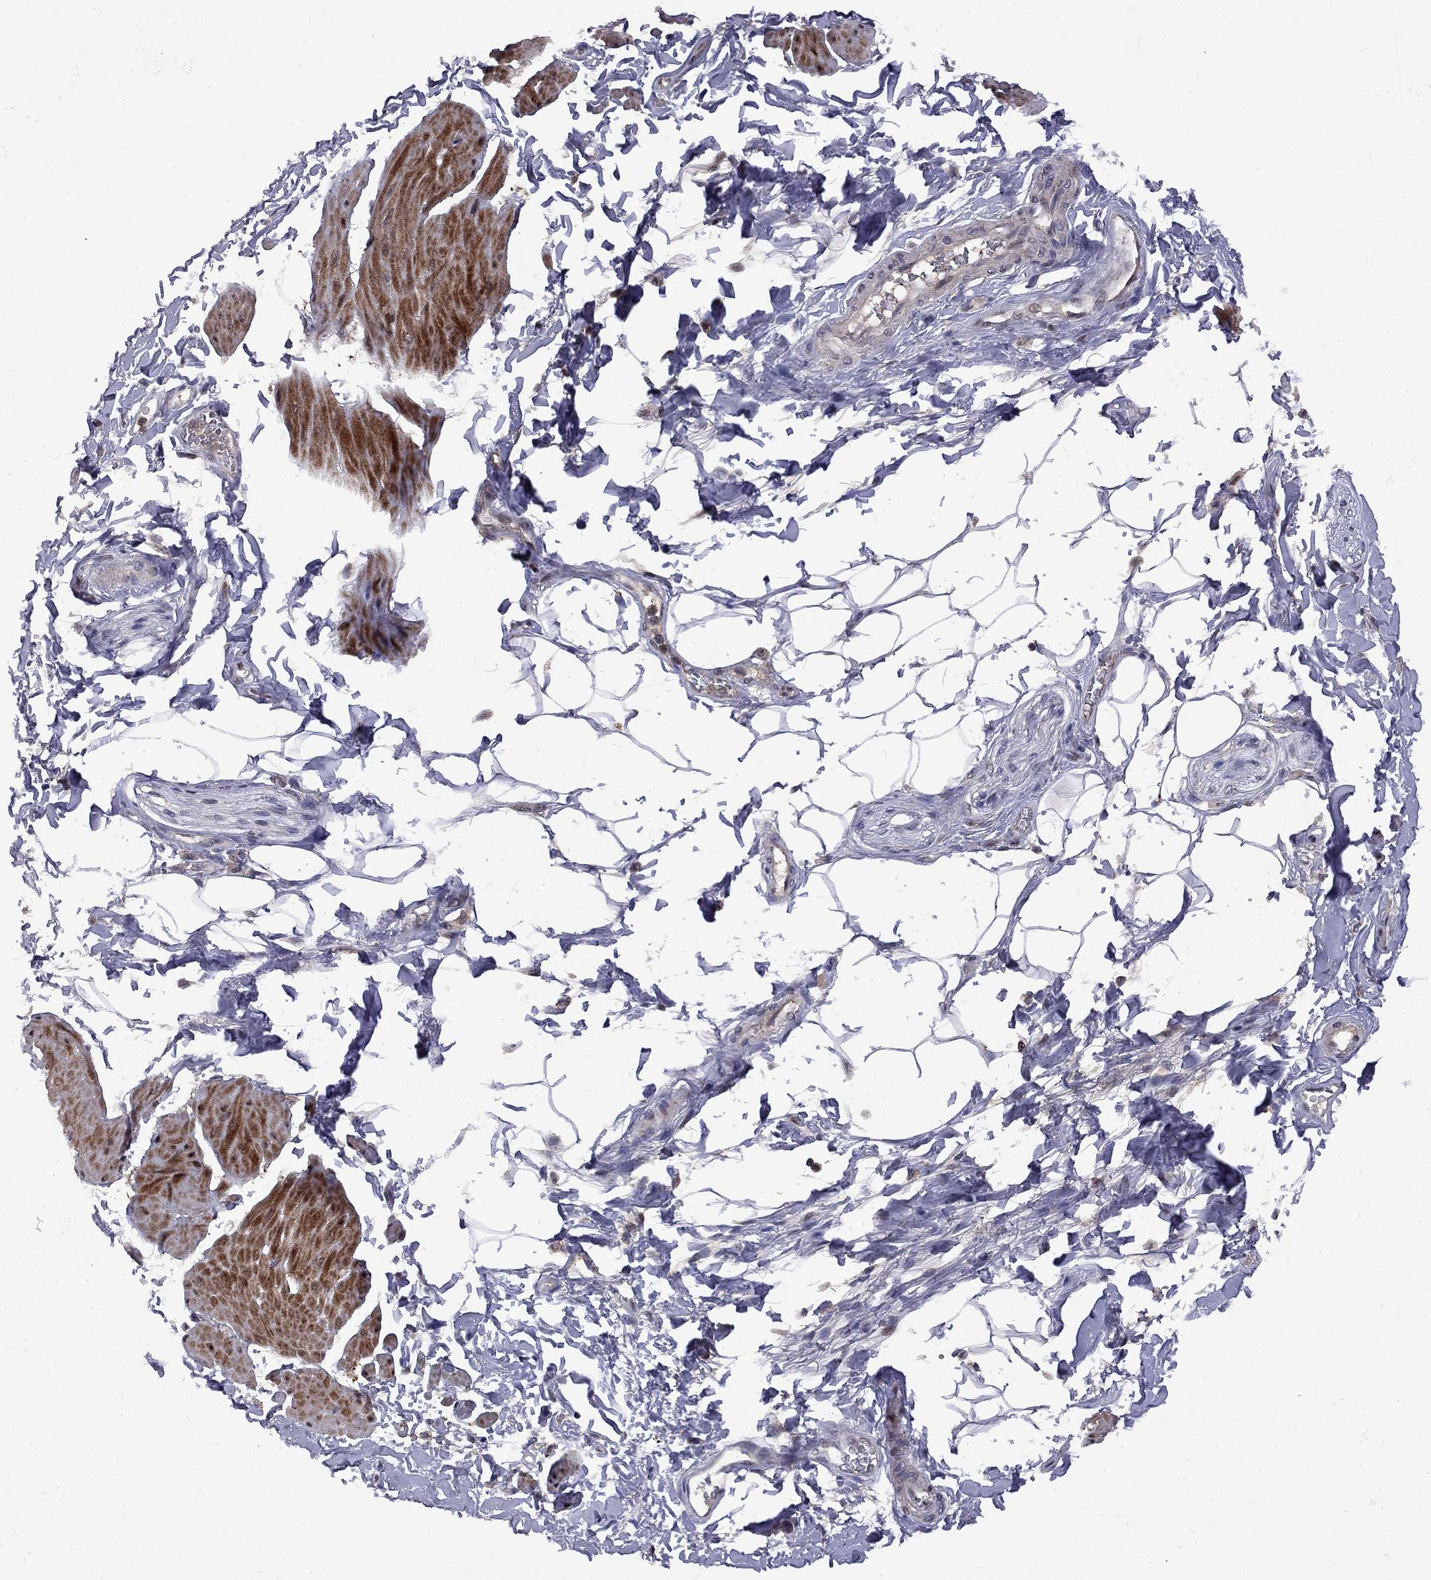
{"staining": {"intensity": "strong", "quantity": "<25%", "location": "cytoplasmic/membranous"}, "tissue": "smooth muscle", "cell_type": "Smooth muscle cells", "image_type": "normal", "snomed": [{"axis": "morphology", "description": "Normal tissue, NOS"}, {"axis": "topography", "description": "Adipose tissue"}, {"axis": "topography", "description": "Smooth muscle"}, {"axis": "topography", "description": "Peripheral nerve tissue"}], "caption": "This micrograph exhibits immunohistochemistry (IHC) staining of benign smooth muscle, with medium strong cytoplasmic/membranous expression in about <25% of smooth muscle cells.", "gene": "IPP", "patient": {"sex": "male", "age": 83}}